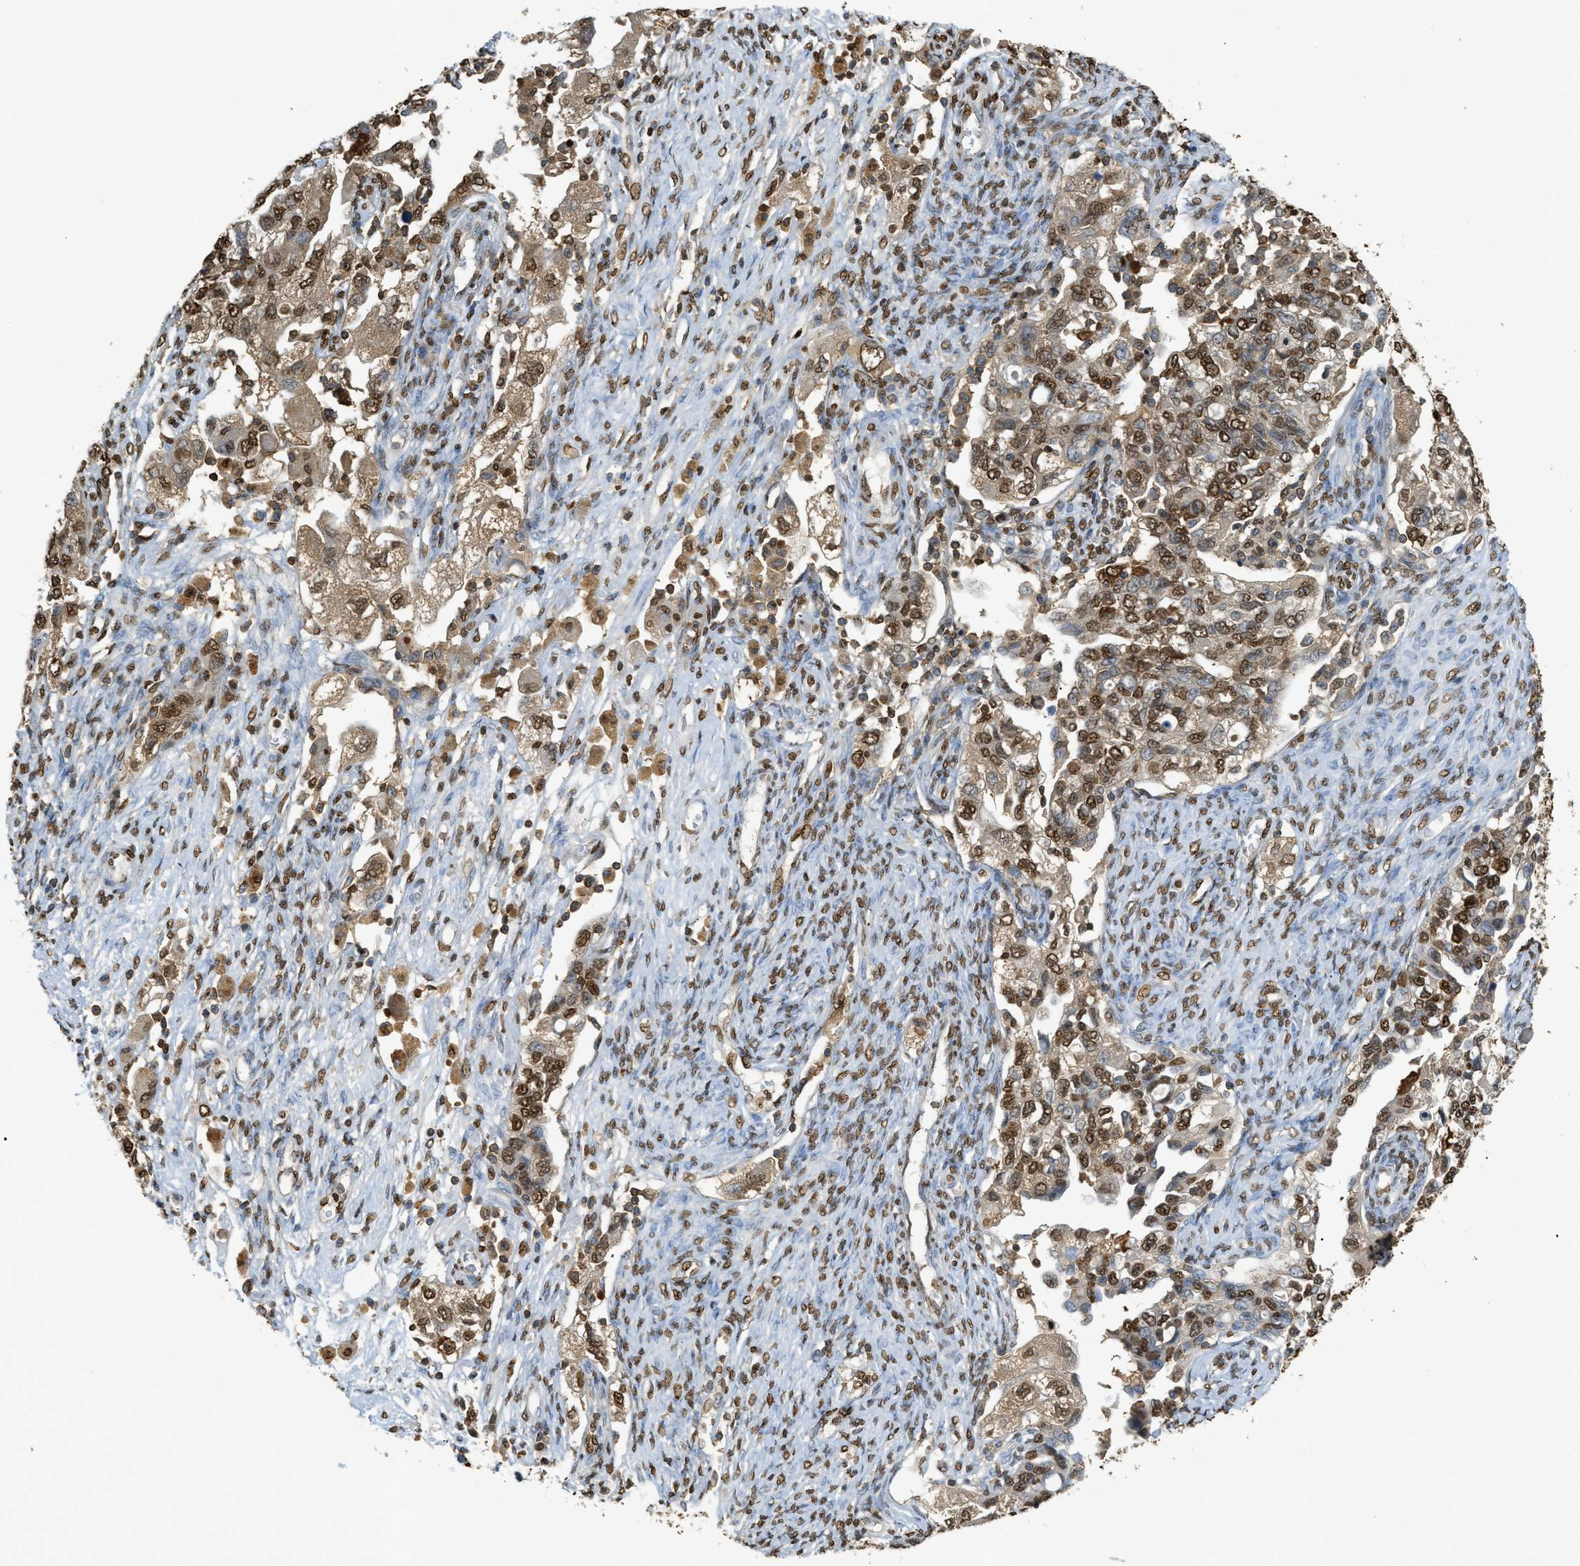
{"staining": {"intensity": "strong", "quantity": "25%-75%", "location": "cytoplasmic/membranous,nuclear"}, "tissue": "ovarian cancer", "cell_type": "Tumor cells", "image_type": "cancer", "snomed": [{"axis": "morphology", "description": "Carcinoma, NOS"}, {"axis": "morphology", "description": "Cystadenocarcinoma, serous, NOS"}, {"axis": "topography", "description": "Ovary"}], "caption": "An IHC photomicrograph of tumor tissue is shown. Protein staining in brown highlights strong cytoplasmic/membranous and nuclear positivity in ovarian cancer within tumor cells. (IHC, brightfield microscopy, high magnification).", "gene": "NR5A2", "patient": {"sex": "female", "age": 69}}